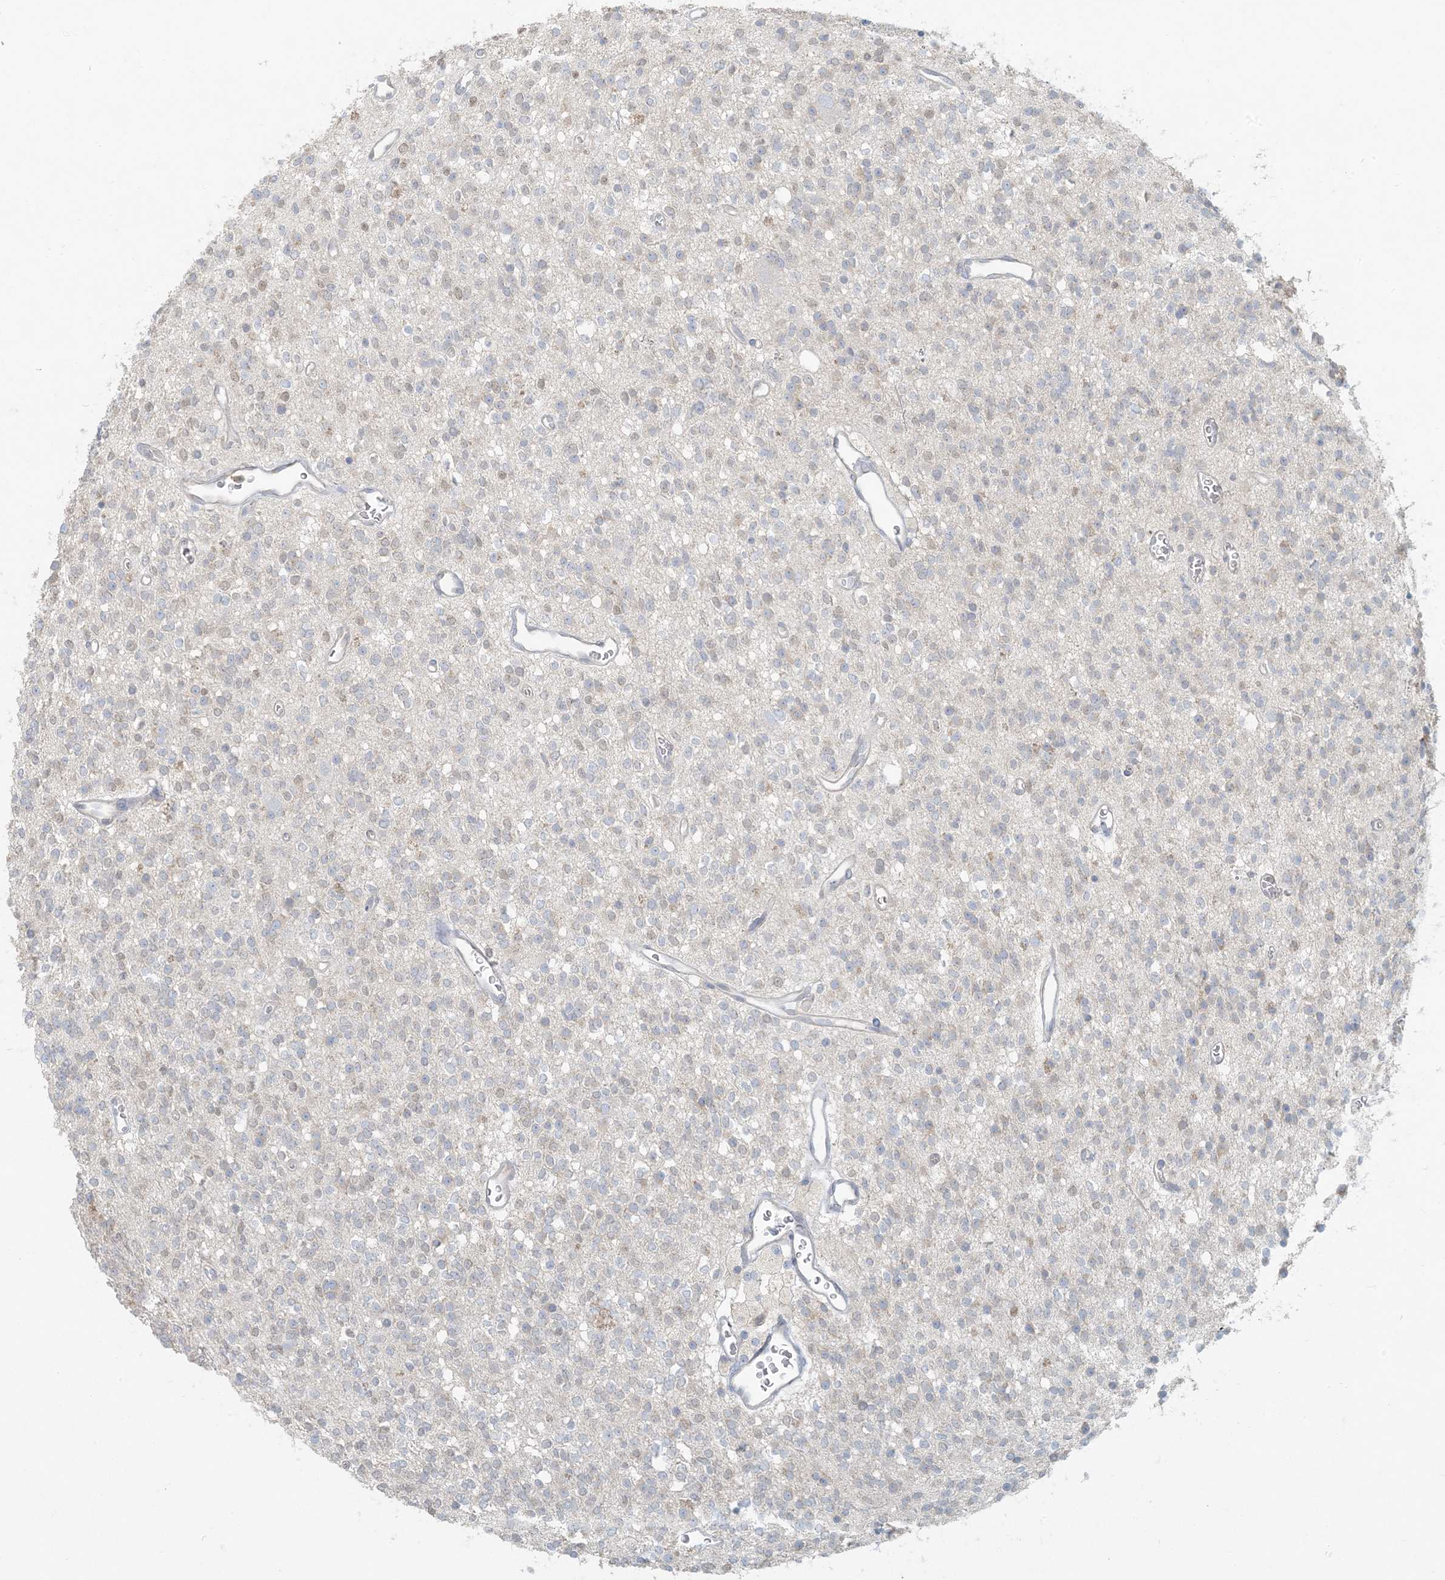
{"staining": {"intensity": "negative", "quantity": "none", "location": "none"}, "tissue": "glioma", "cell_type": "Tumor cells", "image_type": "cancer", "snomed": [{"axis": "morphology", "description": "Glioma, malignant, High grade"}, {"axis": "topography", "description": "Brain"}], "caption": "Tumor cells are negative for brown protein staining in glioma.", "gene": "HACL1", "patient": {"sex": "male", "age": 34}}